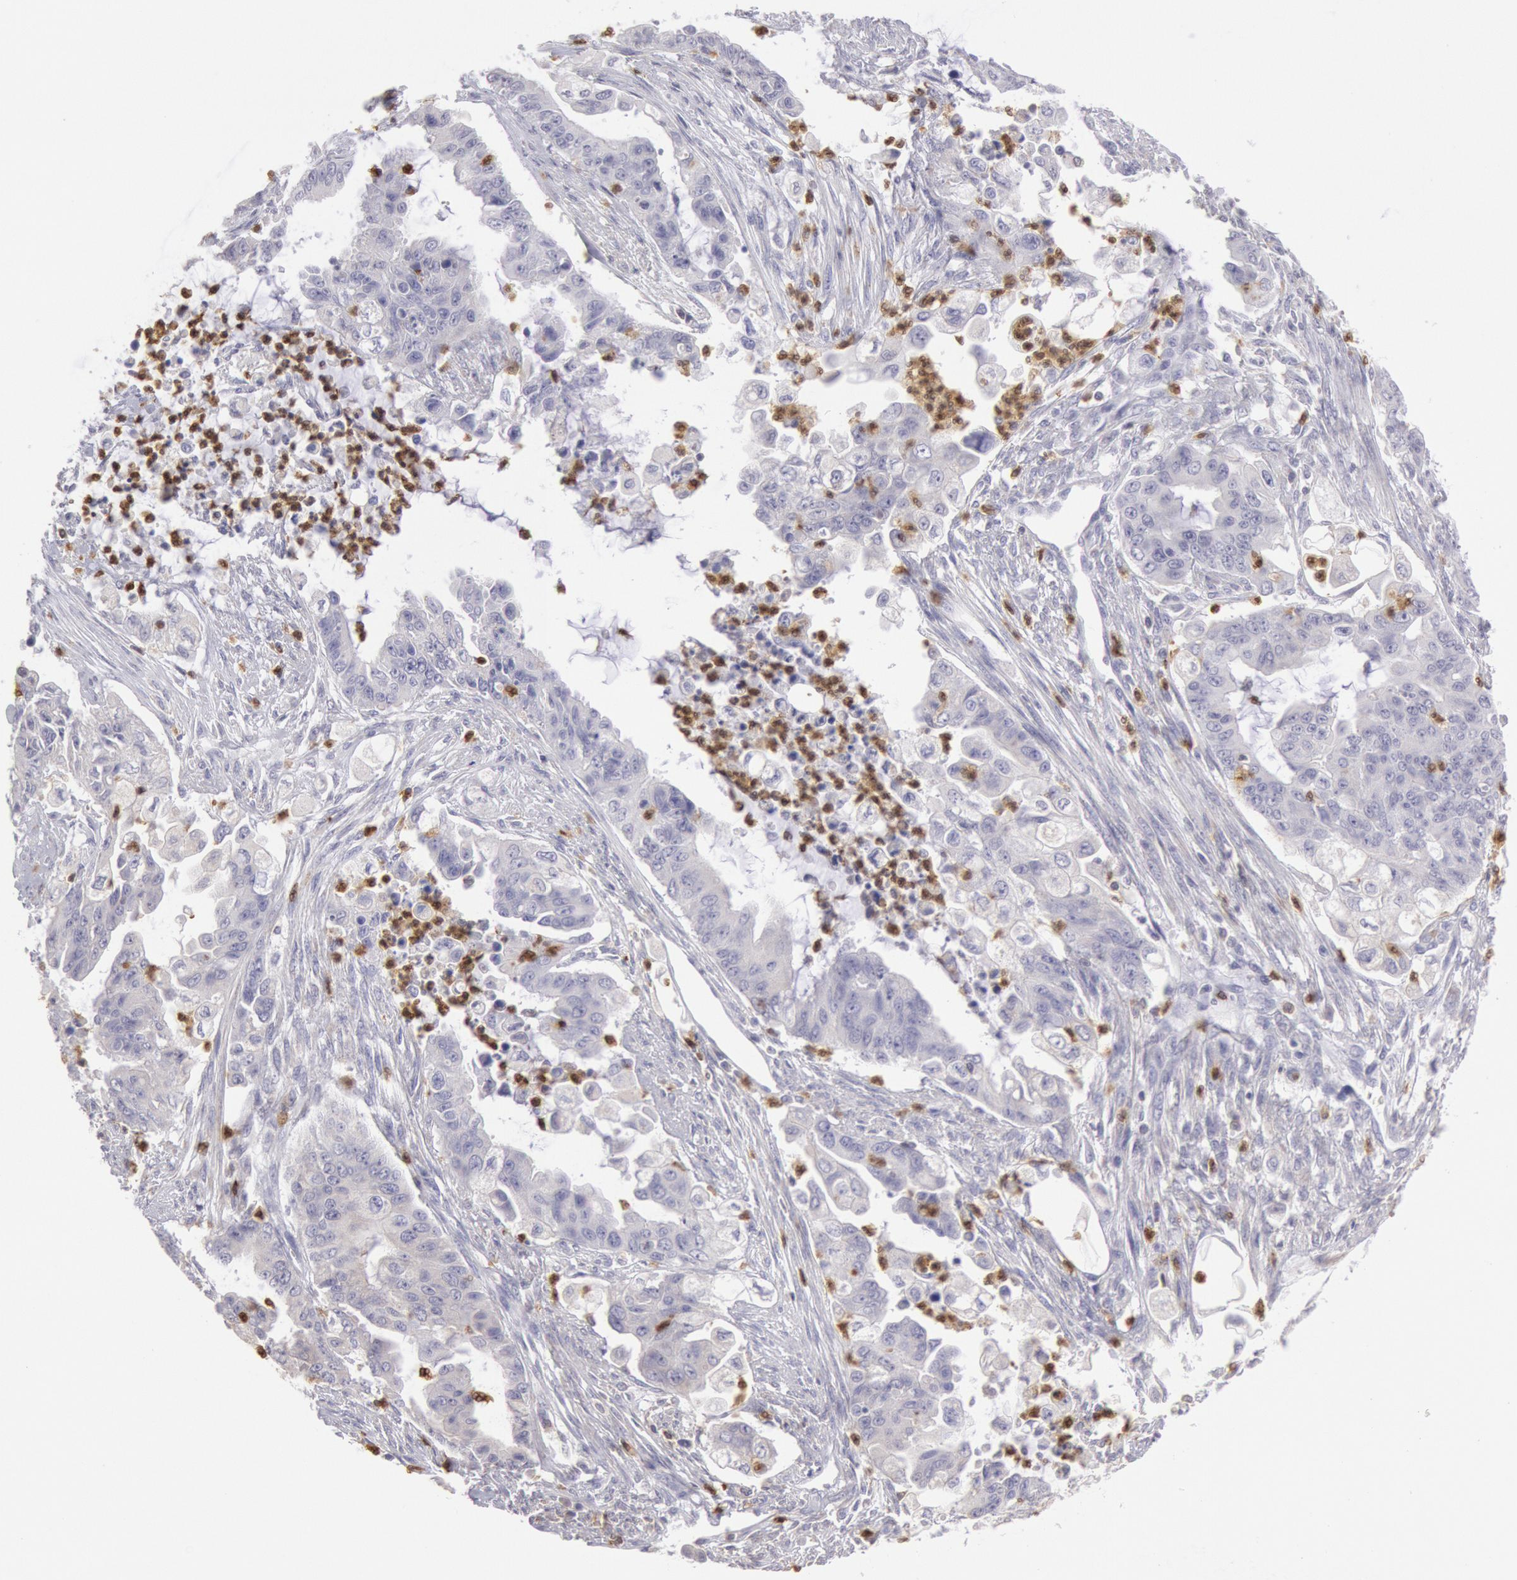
{"staining": {"intensity": "negative", "quantity": "none", "location": "none"}, "tissue": "endometrial cancer", "cell_type": "Tumor cells", "image_type": "cancer", "snomed": [{"axis": "morphology", "description": "Adenocarcinoma, NOS"}, {"axis": "topography", "description": "Endometrium"}], "caption": "A high-resolution image shows immunohistochemistry (IHC) staining of endometrial cancer, which exhibits no significant positivity in tumor cells. (Immunohistochemistry, brightfield microscopy, high magnification).", "gene": "RAB27A", "patient": {"sex": "female", "age": 75}}